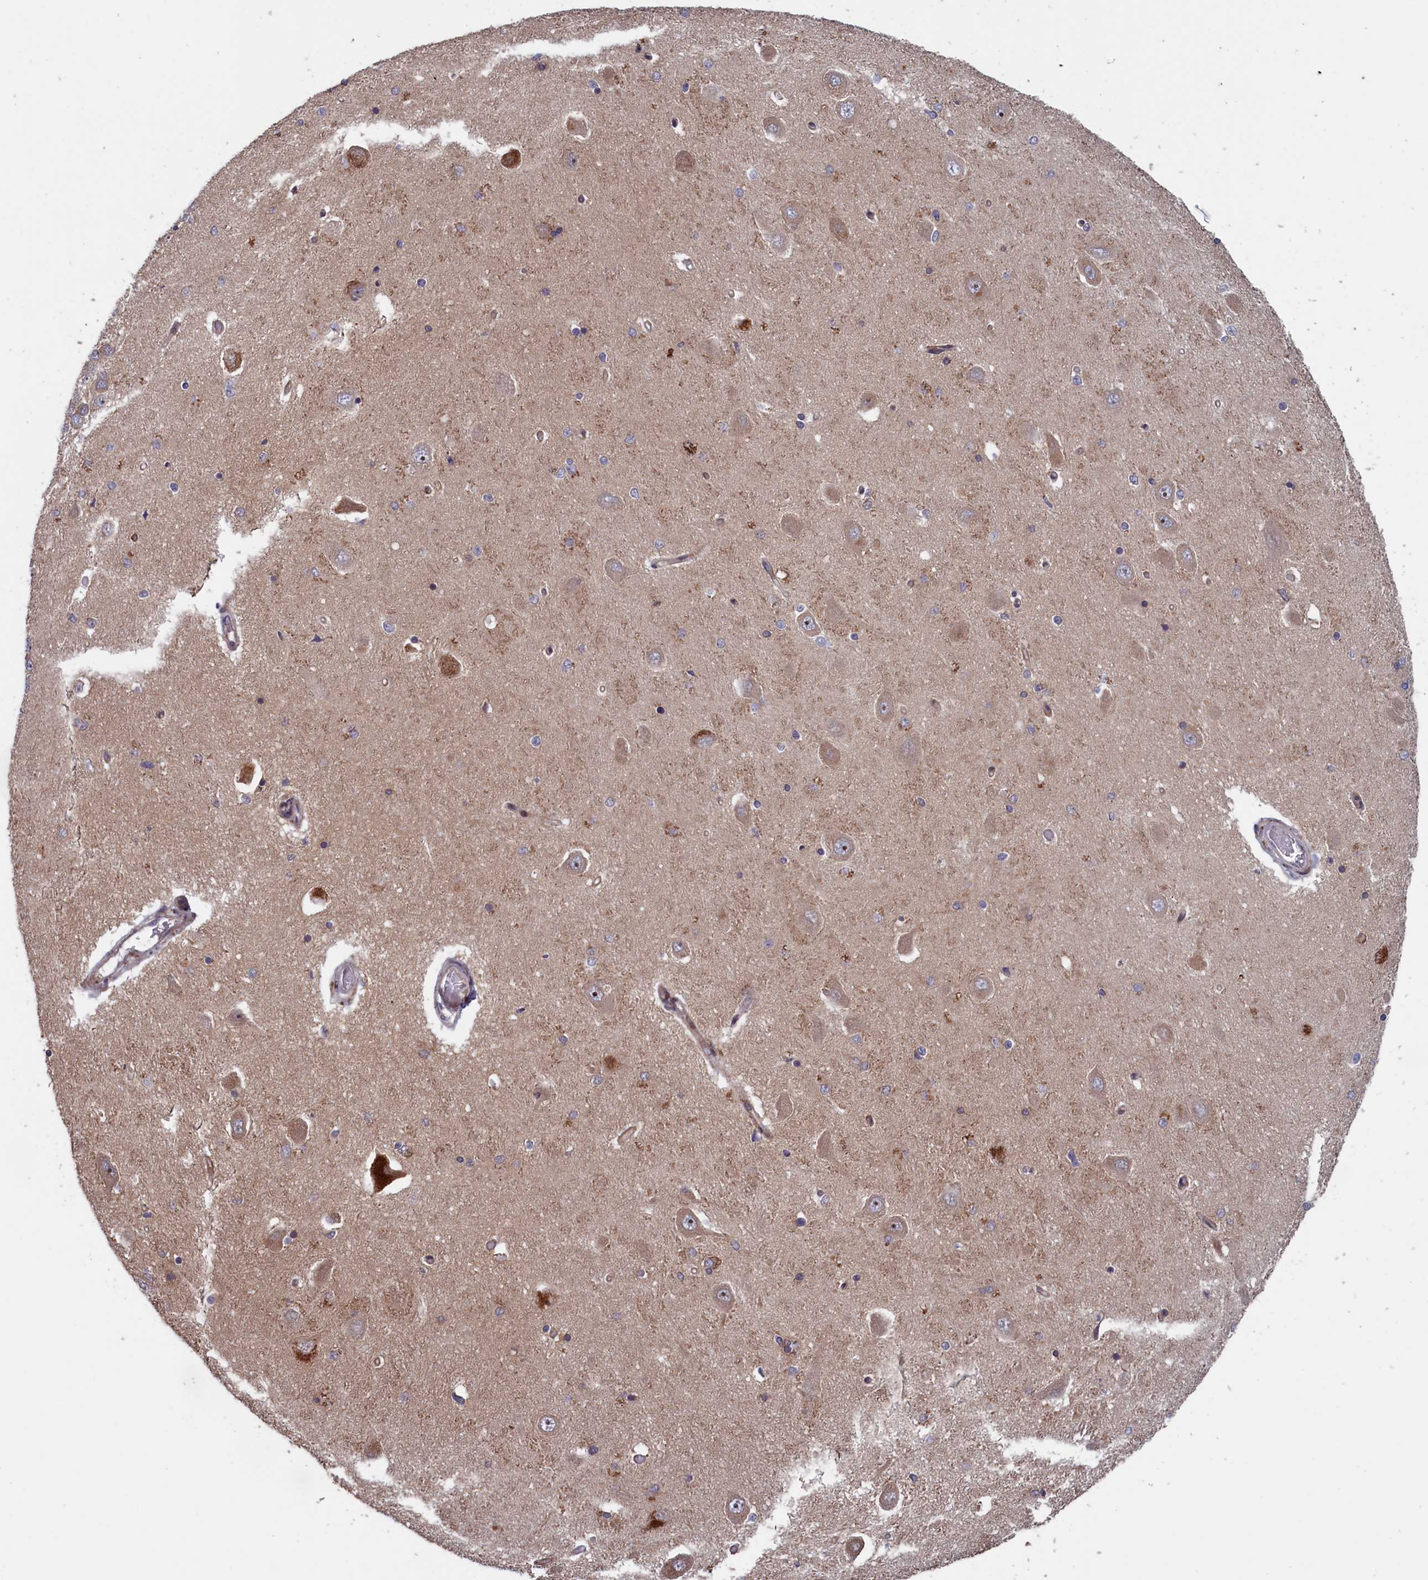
{"staining": {"intensity": "weak", "quantity": "<25%", "location": "nuclear"}, "tissue": "hippocampus", "cell_type": "Glial cells", "image_type": "normal", "snomed": [{"axis": "morphology", "description": "Normal tissue, NOS"}, {"axis": "topography", "description": "Hippocampus"}], "caption": "Glial cells show no significant protein positivity in benign hippocampus. (DAB immunohistochemistry visualized using brightfield microscopy, high magnification).", "gene": "LSG1", "patient": {"sex": "male", "age": 45}}